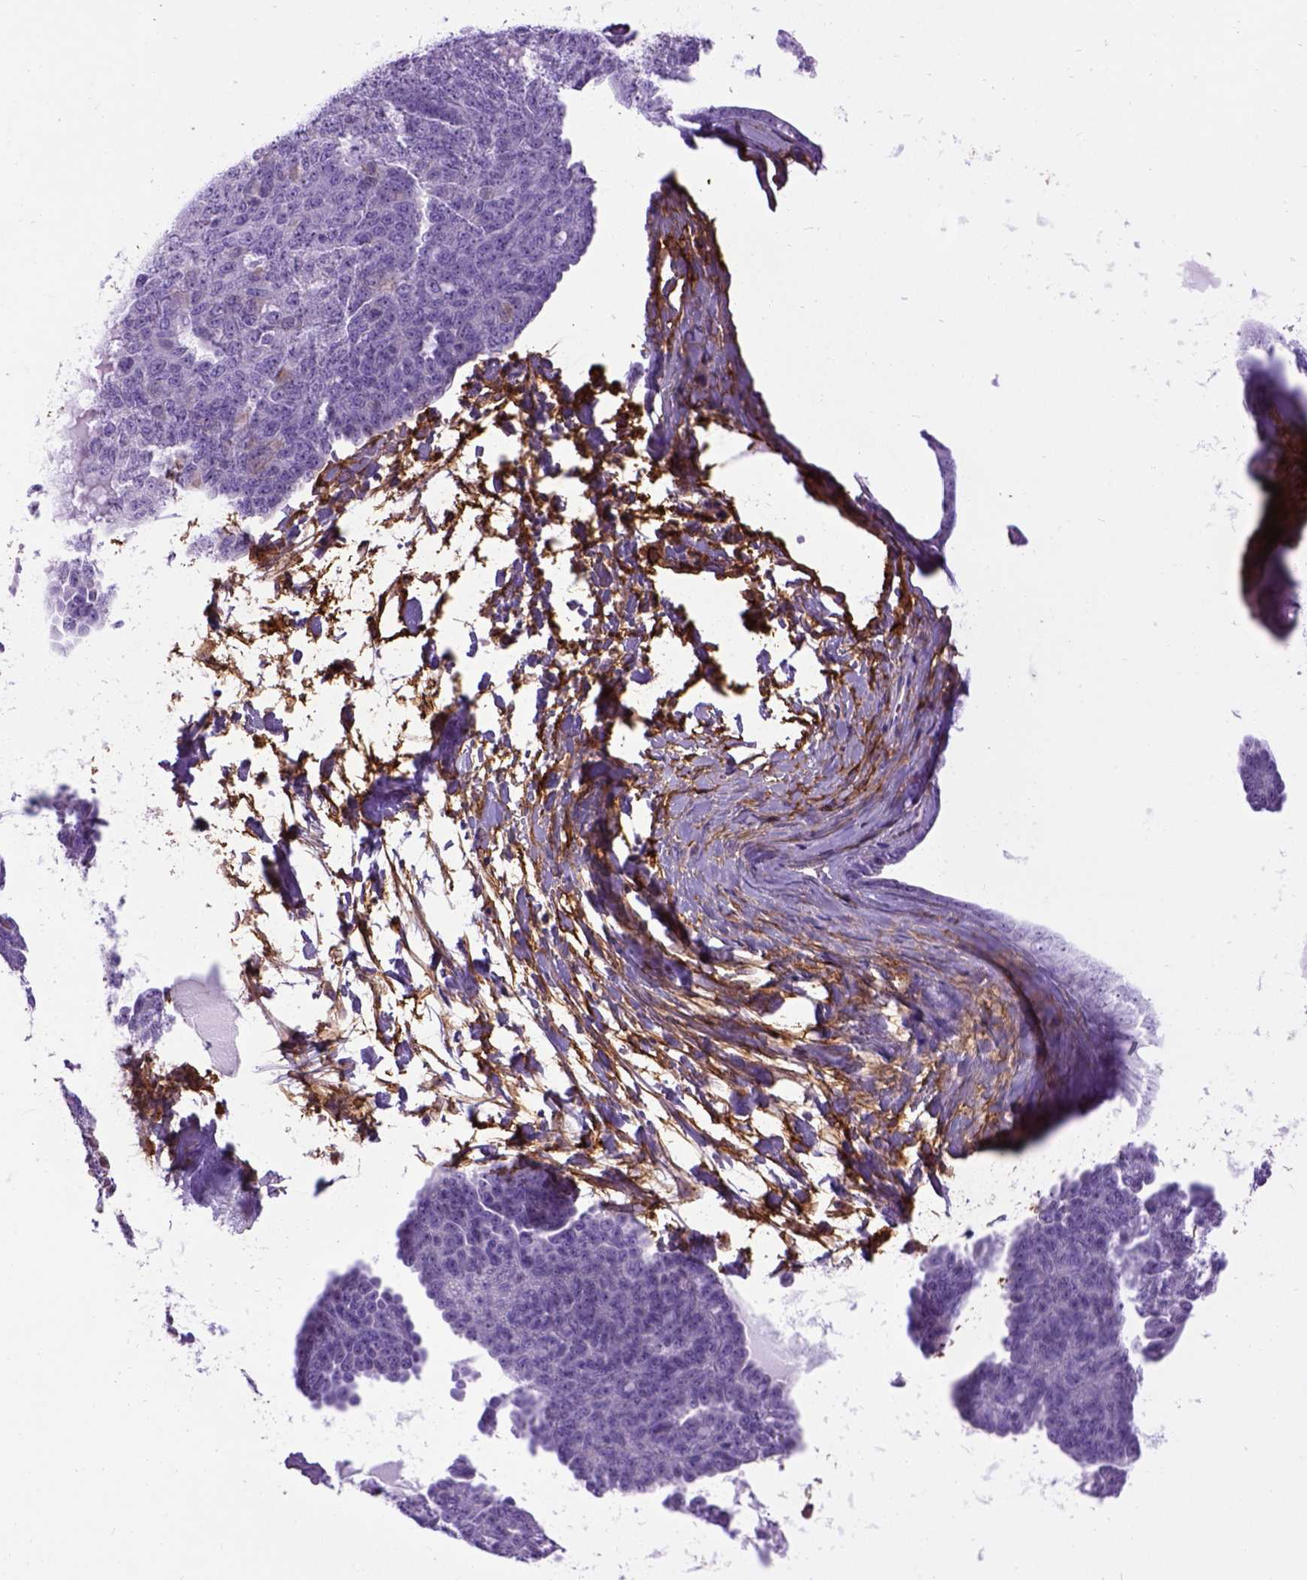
{"staining": {"intensity": "negative", "quantity": "none", "location": "none"}, "tissue": "ovarian cancer", "cell_type": "Tumor cells", "image_type": "cancer", "snomed": [{"axis": "morphology", "description": "Cystadenocarcinoma, serous, NOS"}, {"axis": "topography", "description": "Ovary"}], "caption": "There is no significant positivity in tumor cells of ovarian serous cystadenocarcinoma.", "gene": "ENG", "patient": {"sex": "female", "age": 71}}